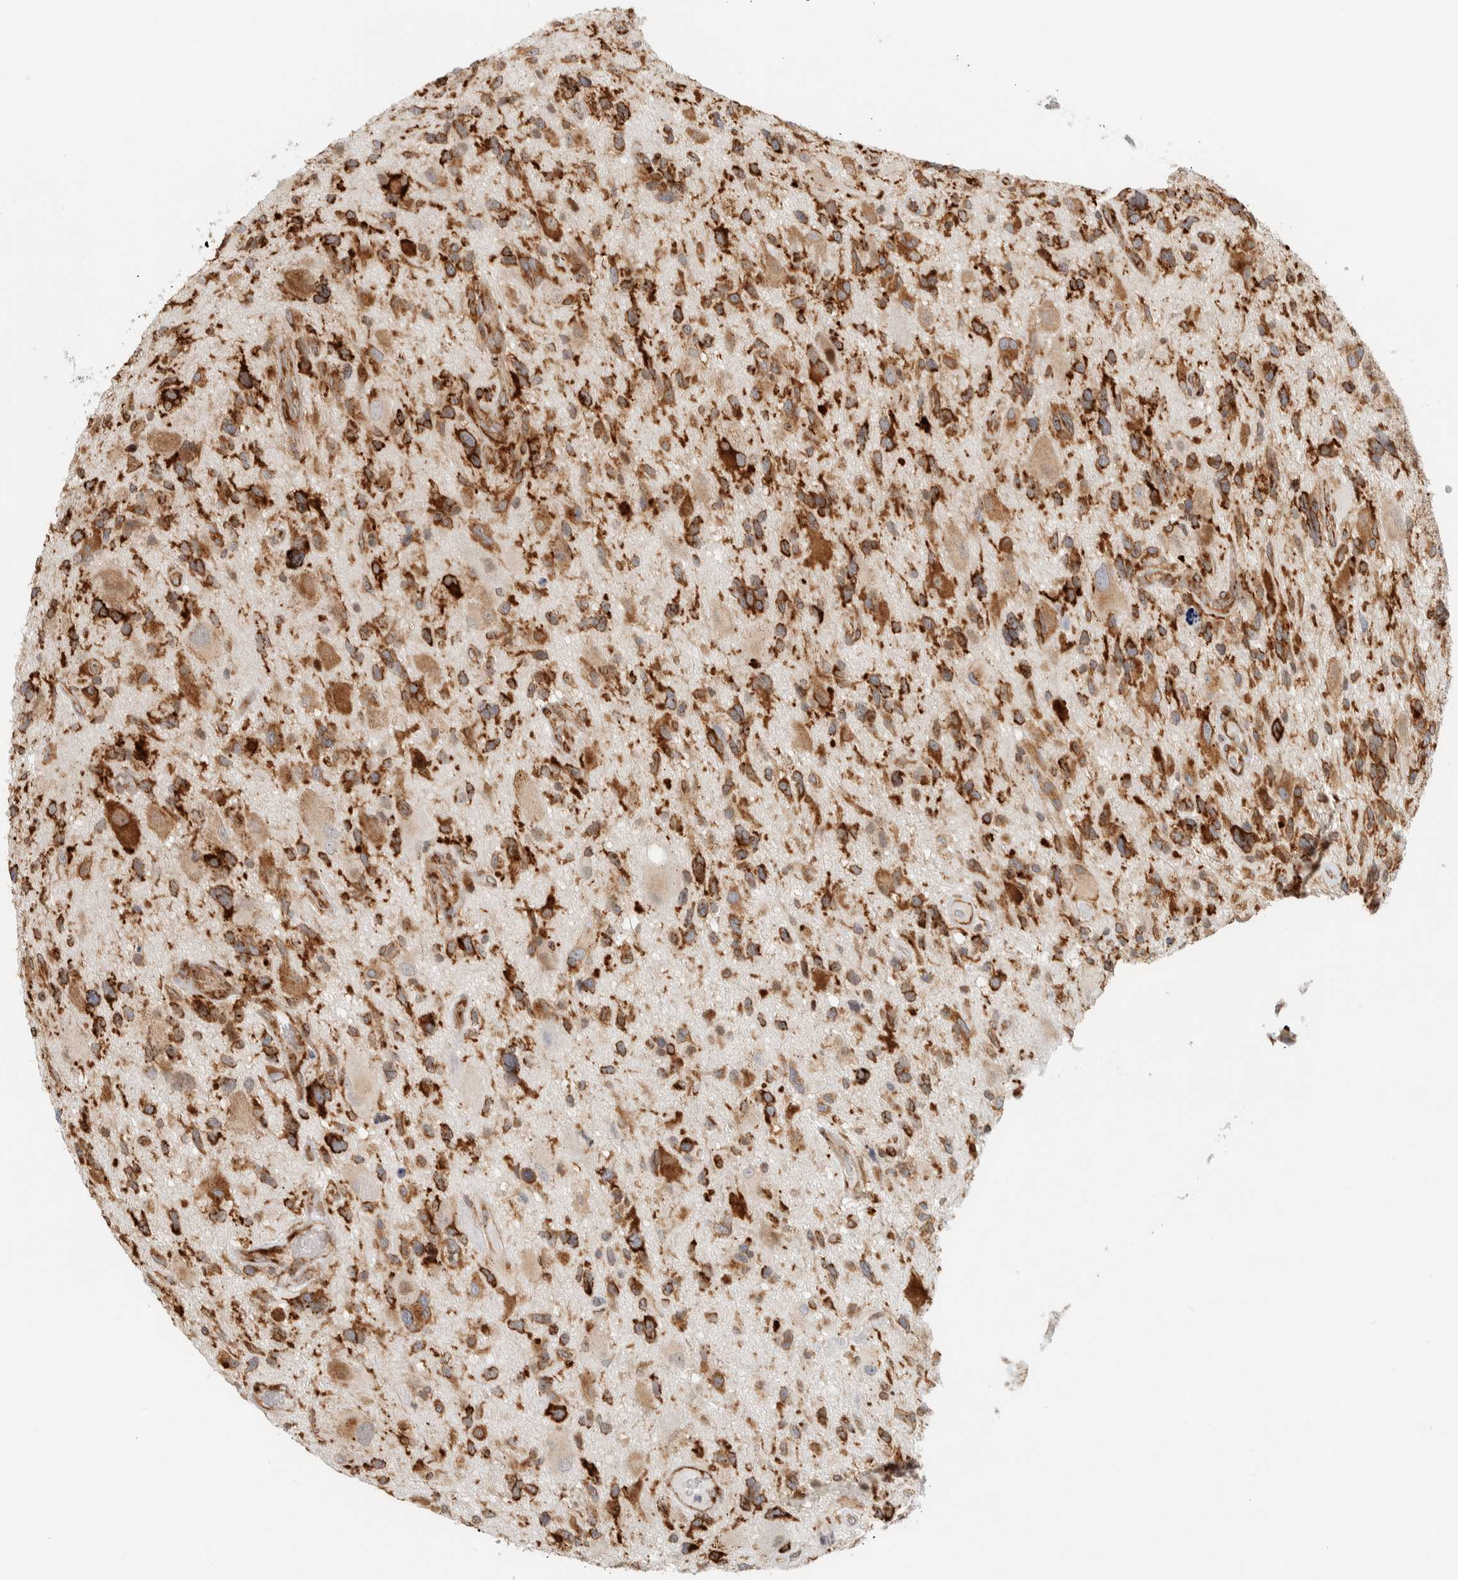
{"staining": {"intensity": "strong", "quantity": ">75%", "location": "cytoplasmic/membranous"}, "tissue": "glioma", "cell_type": "Tumor cells", "image_type": "cancer", "snomed": [{"axis": "morphology", "description": "Glioma, malignant, High grade"}, {"axis": "topography", "description": "Brain"}], "caption": "There is high levels of strong cytoplasmic/membranous expression in tumor cells of glioma, as demonstrated by immunohistochemical staining (brown color).", "gene": "LLGL2", "patient": {"sex": "male", "age": 33}}